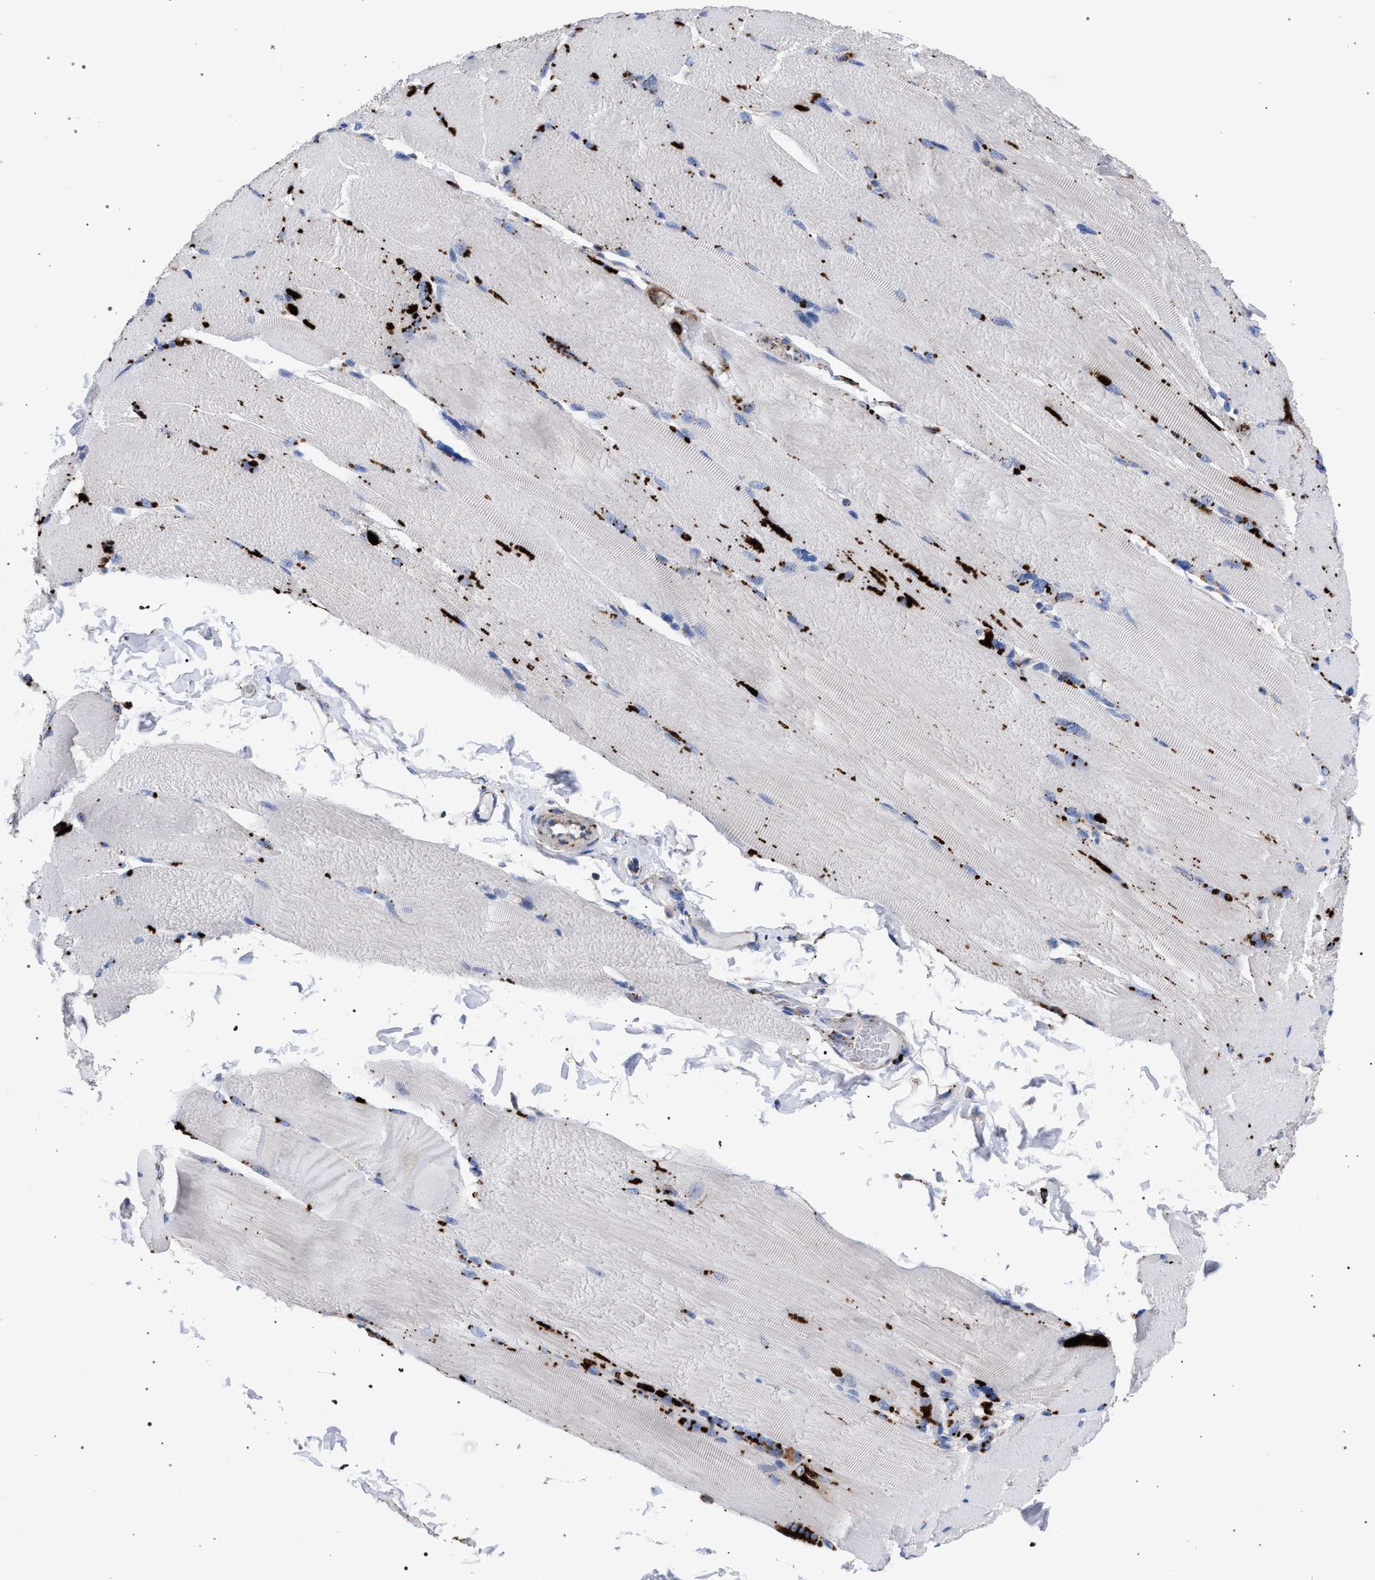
{"staining": {"intensity": "strong", "quantity": "<25%", "location": "cytoplasmic/membranous"}, "tissue": "skeletal muscle", "cell_type": "Myocytes", "image_type": "normal", "snomed": [{"axis": "morphology", "description": "Normal tissue, NOS"}, {"axis": "topography", "description": "Skin"}, {"axis": "topography", "description": "Skeletal muscle"}], "caption": "Approximately <25% of myocytes in unremarkable skeletal muscle reveal strong cytoplasmic/membranous protein staining as visualized by brown immunohistochemical staining.", "gene": "PPT1", "patient": {"sex": "male", "age": 83}}